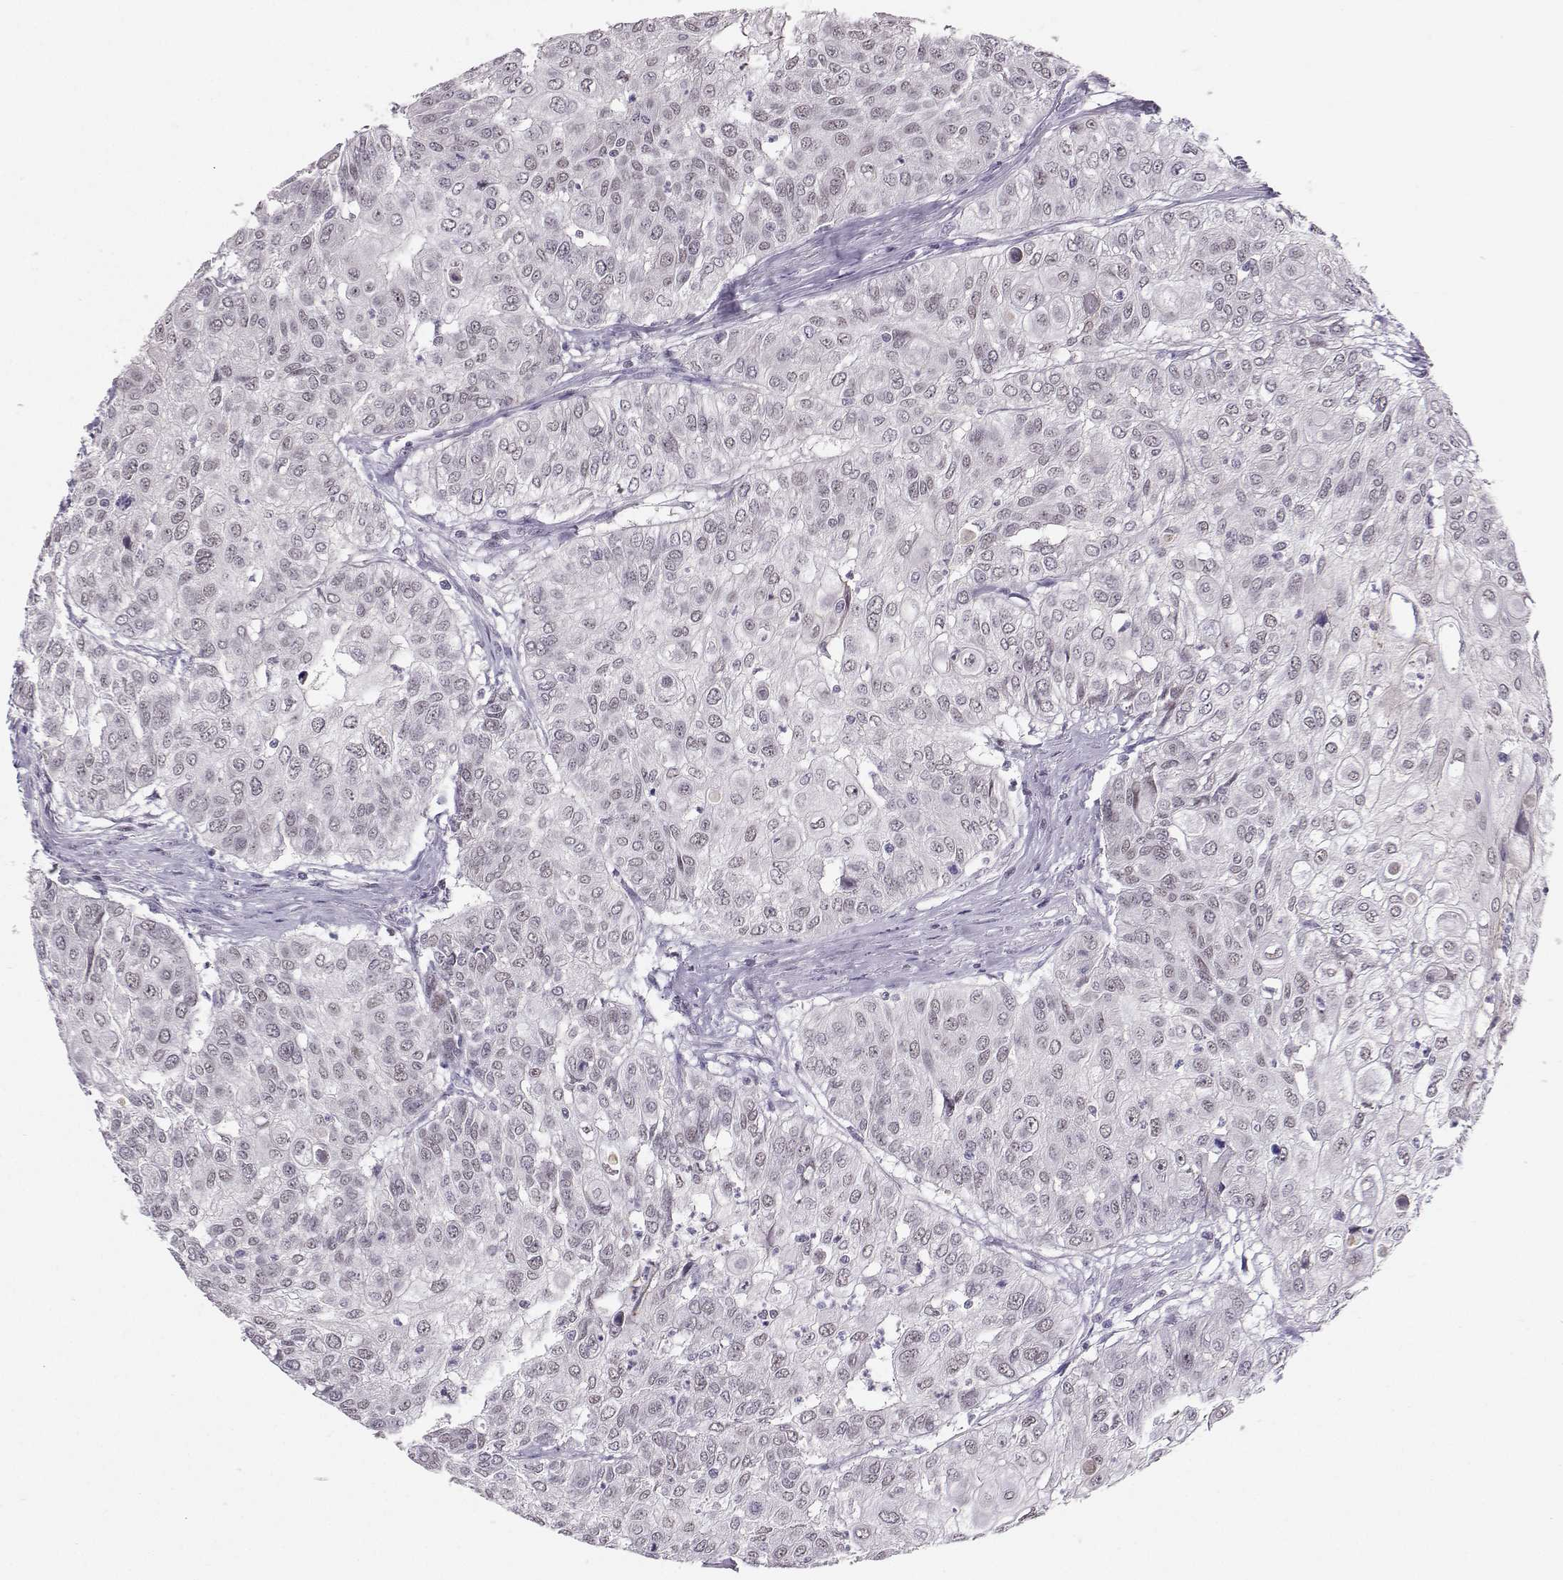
{"staining": {"intensity": "negative", "quantity": "none", "location": "none"}, "tissue": "urothelial cancer", "cell_type": "Tumor cells", "image_type": "cancer", "snomed": [{"axis": "morphology", "description": "Urothelial carcinoma, High grade"}, {"axis": "topography", "description": "Urinary bladder"}], "caption": "Immunohistochemistry photomicrograph of neoplastic tissue: urothelial cancer stained with DAB (3,3'-diaminobenzidine) demonstrates no significant protein expression in tumor cells.", "gene": "DNAAF1", "patient": {"sex": "female", "age": 79}}